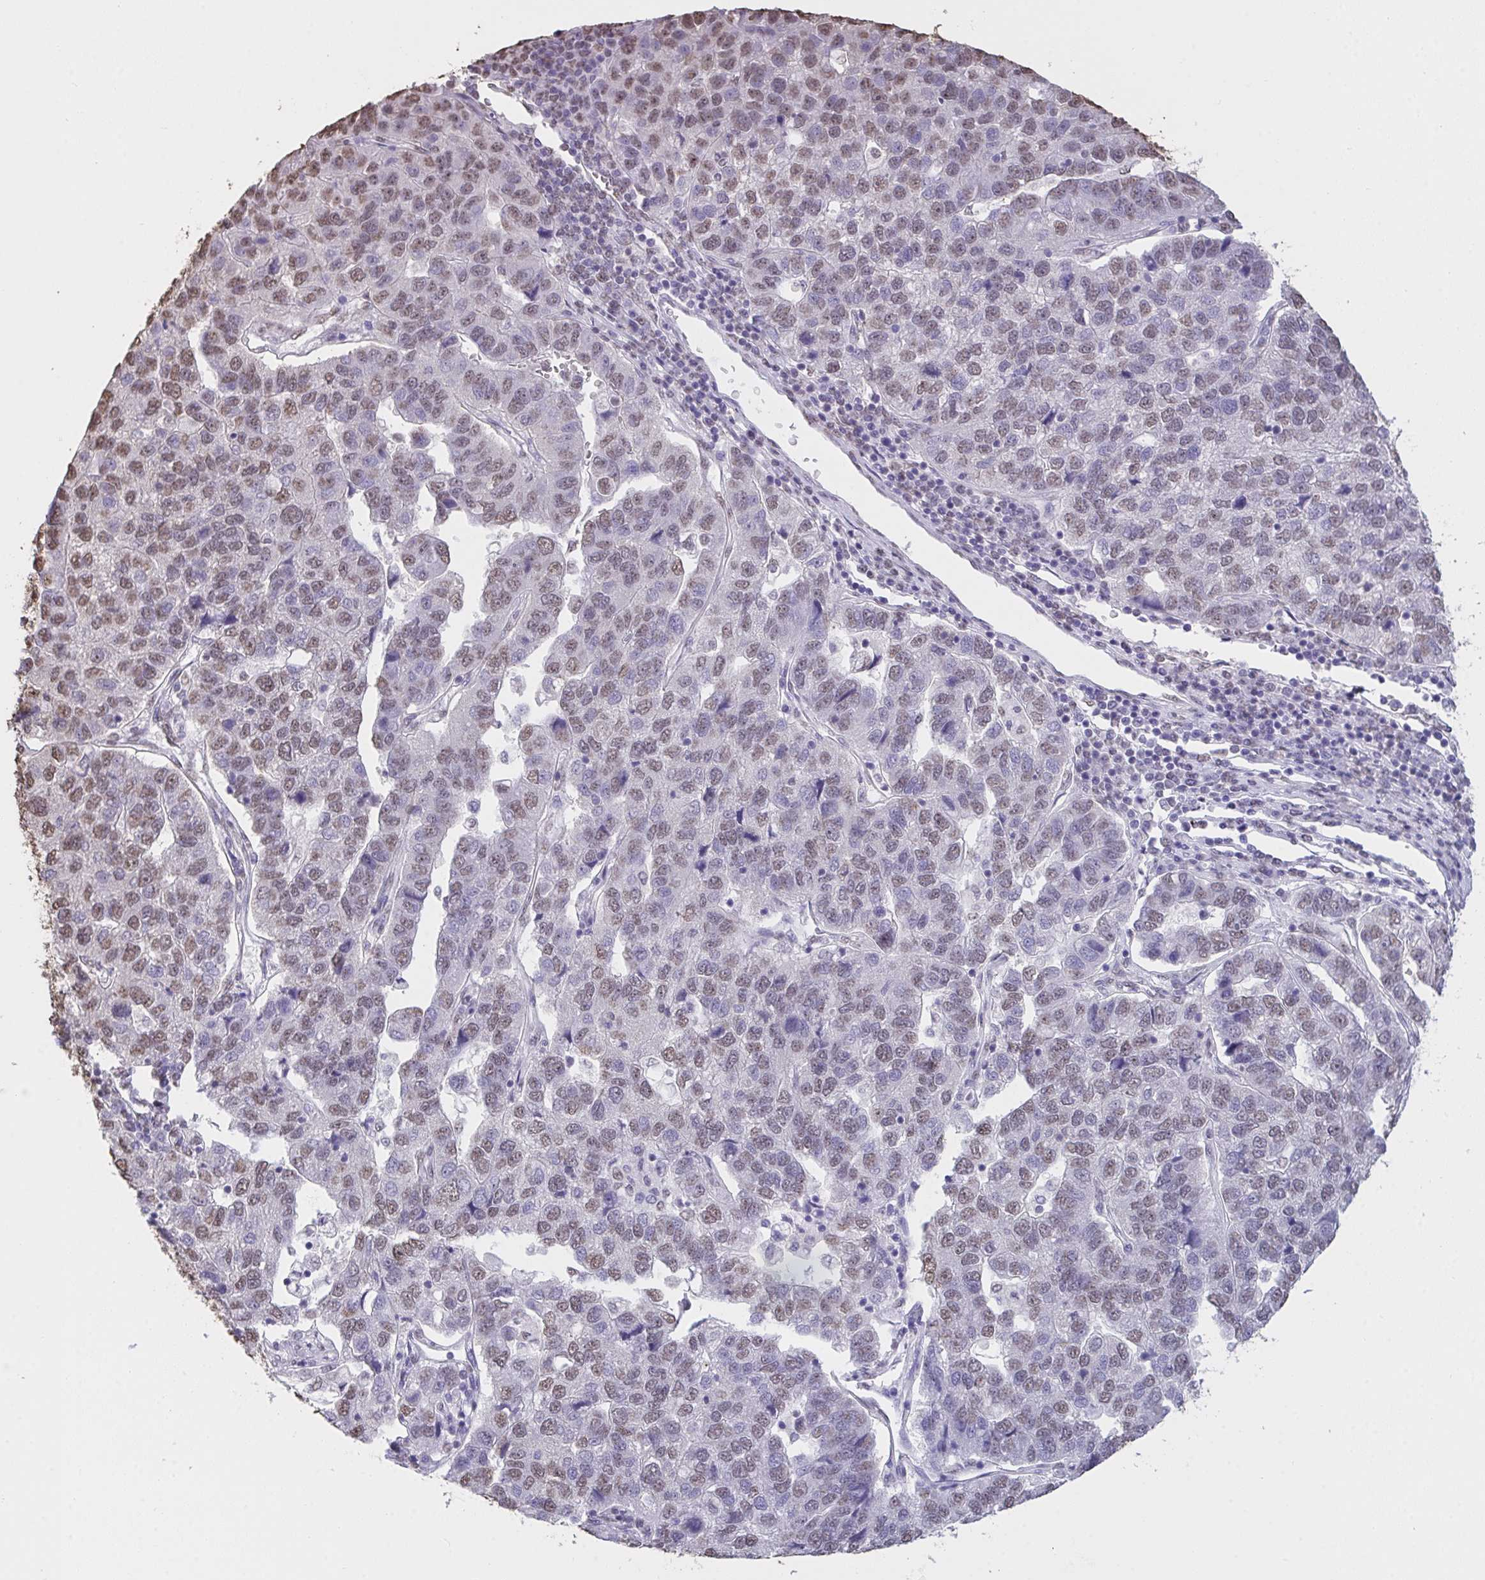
{"staining": {"intensity": "weak", "quantity": ">75%", "location": "nuclear"}, "tissue": "pancreatic cancer", "cell_type": "Tumor cells", "image_type": "cancer", "snomed": [{"axis": "morphology", "description": "Adenocarcinoma, NOS"}, {"axis": "topography", "description": "Pancreas"}], "caption": "Weak nuclear expression is present in approximately >75% of tumor cells in pancreatic adenocarcinoma. The protein is shown in brown color, while the nuclei are stained blue.", "gene": "SEMA6B", "patient": {"sex": "female", "age": 61}}